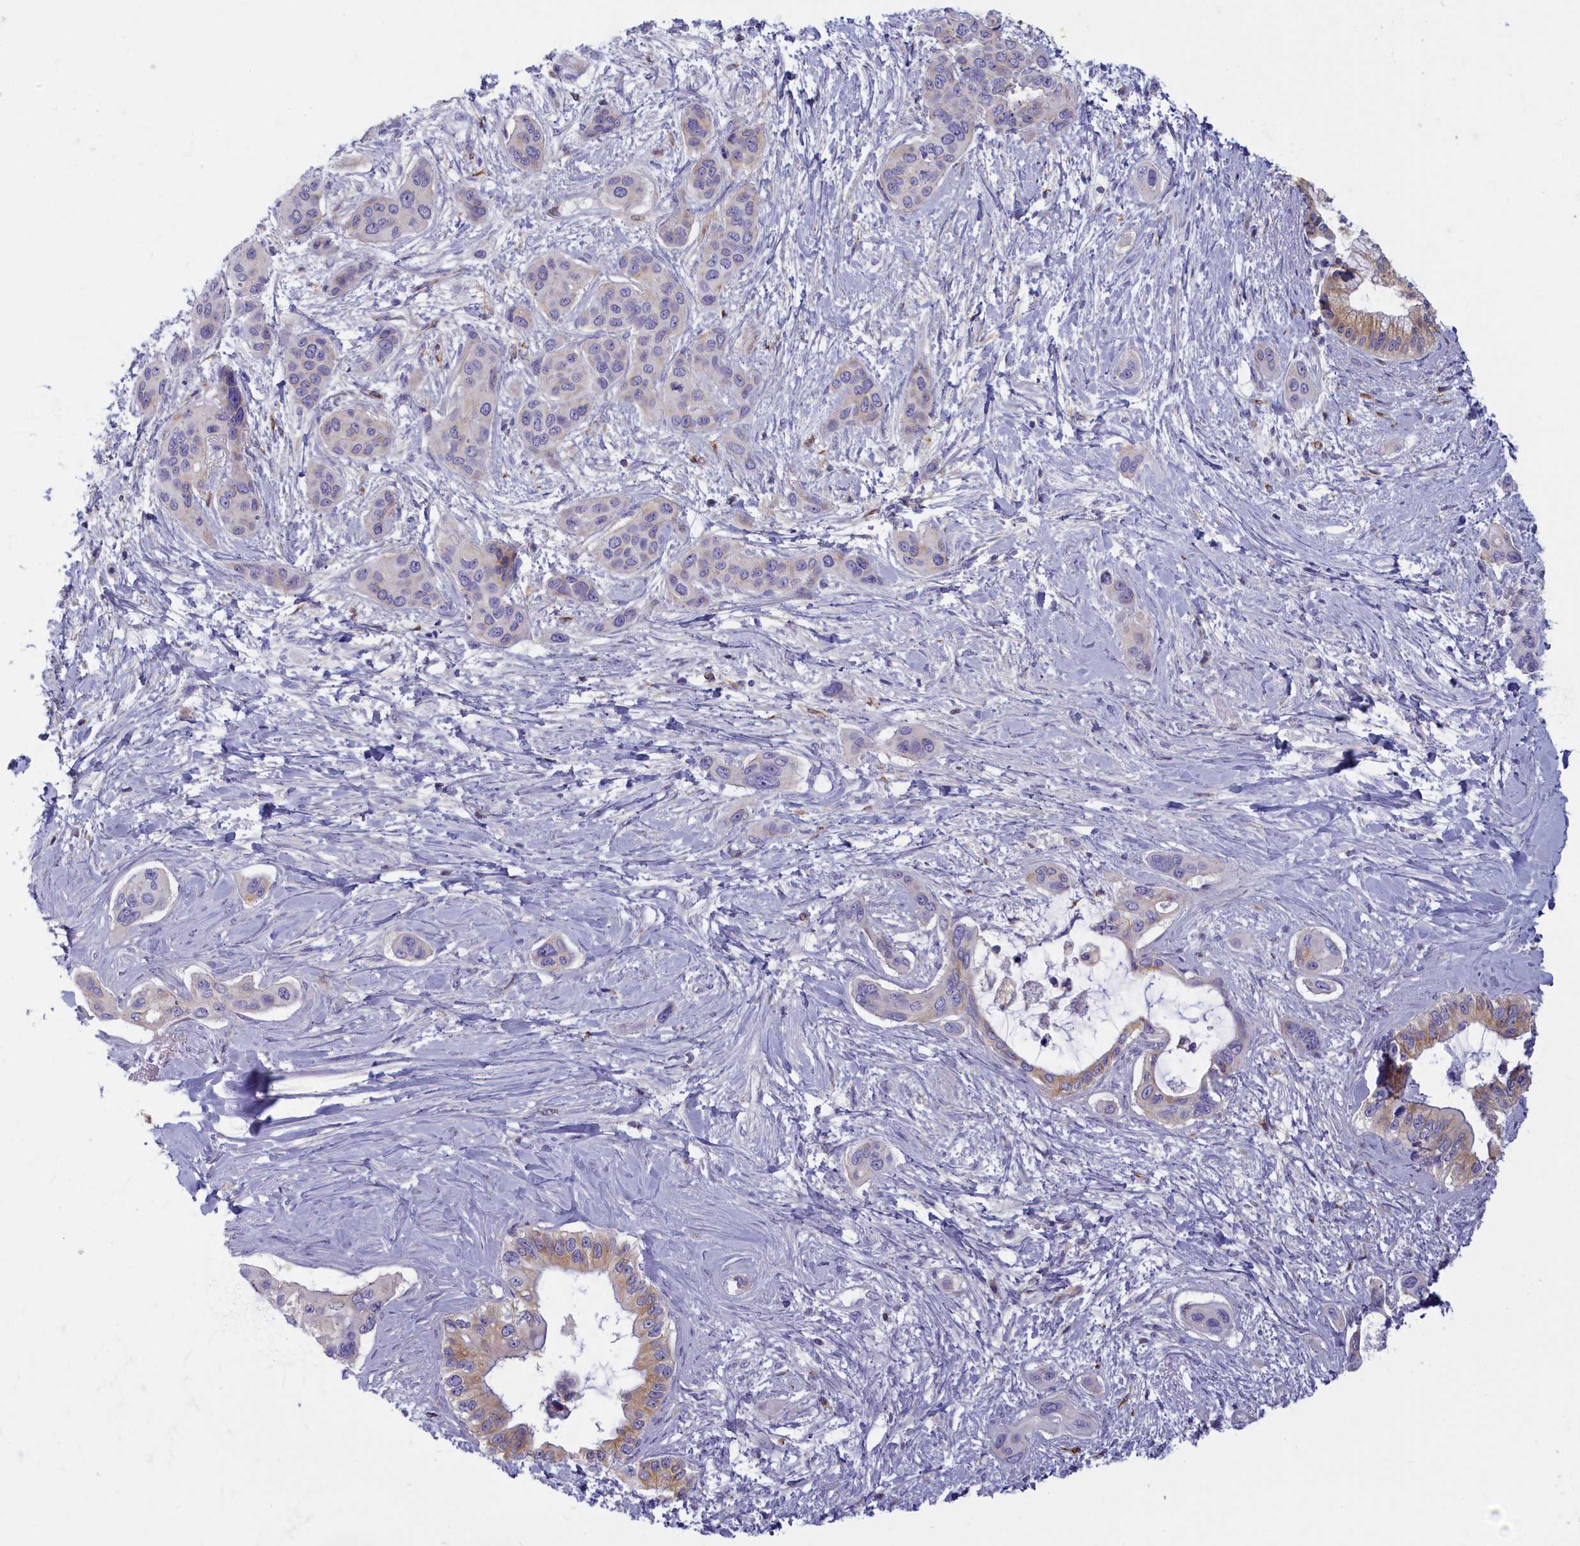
{"staining": {"intensity": "moderate", "quantity": "<25%", "location": "cytoplasmic/membranous"}, "tissue": "pancreatic cancer", "cell_type": "Tumor cells", "image_type": "cancer", "snomed": [{"axis": "morphology", "description": "Adenocarcinoma, NOS"}, {"axis": "topography", "description": "Pancreas"}], "caption": "Adenocarcinoma (pancreatic) tissue exhibits moderate cytoplasmic/membranous positivity in about <25% of tumor cells, visualized by immunohistochemistry.", "gene": "NOL10", "patient": {"sex": "male", "age": 72}}